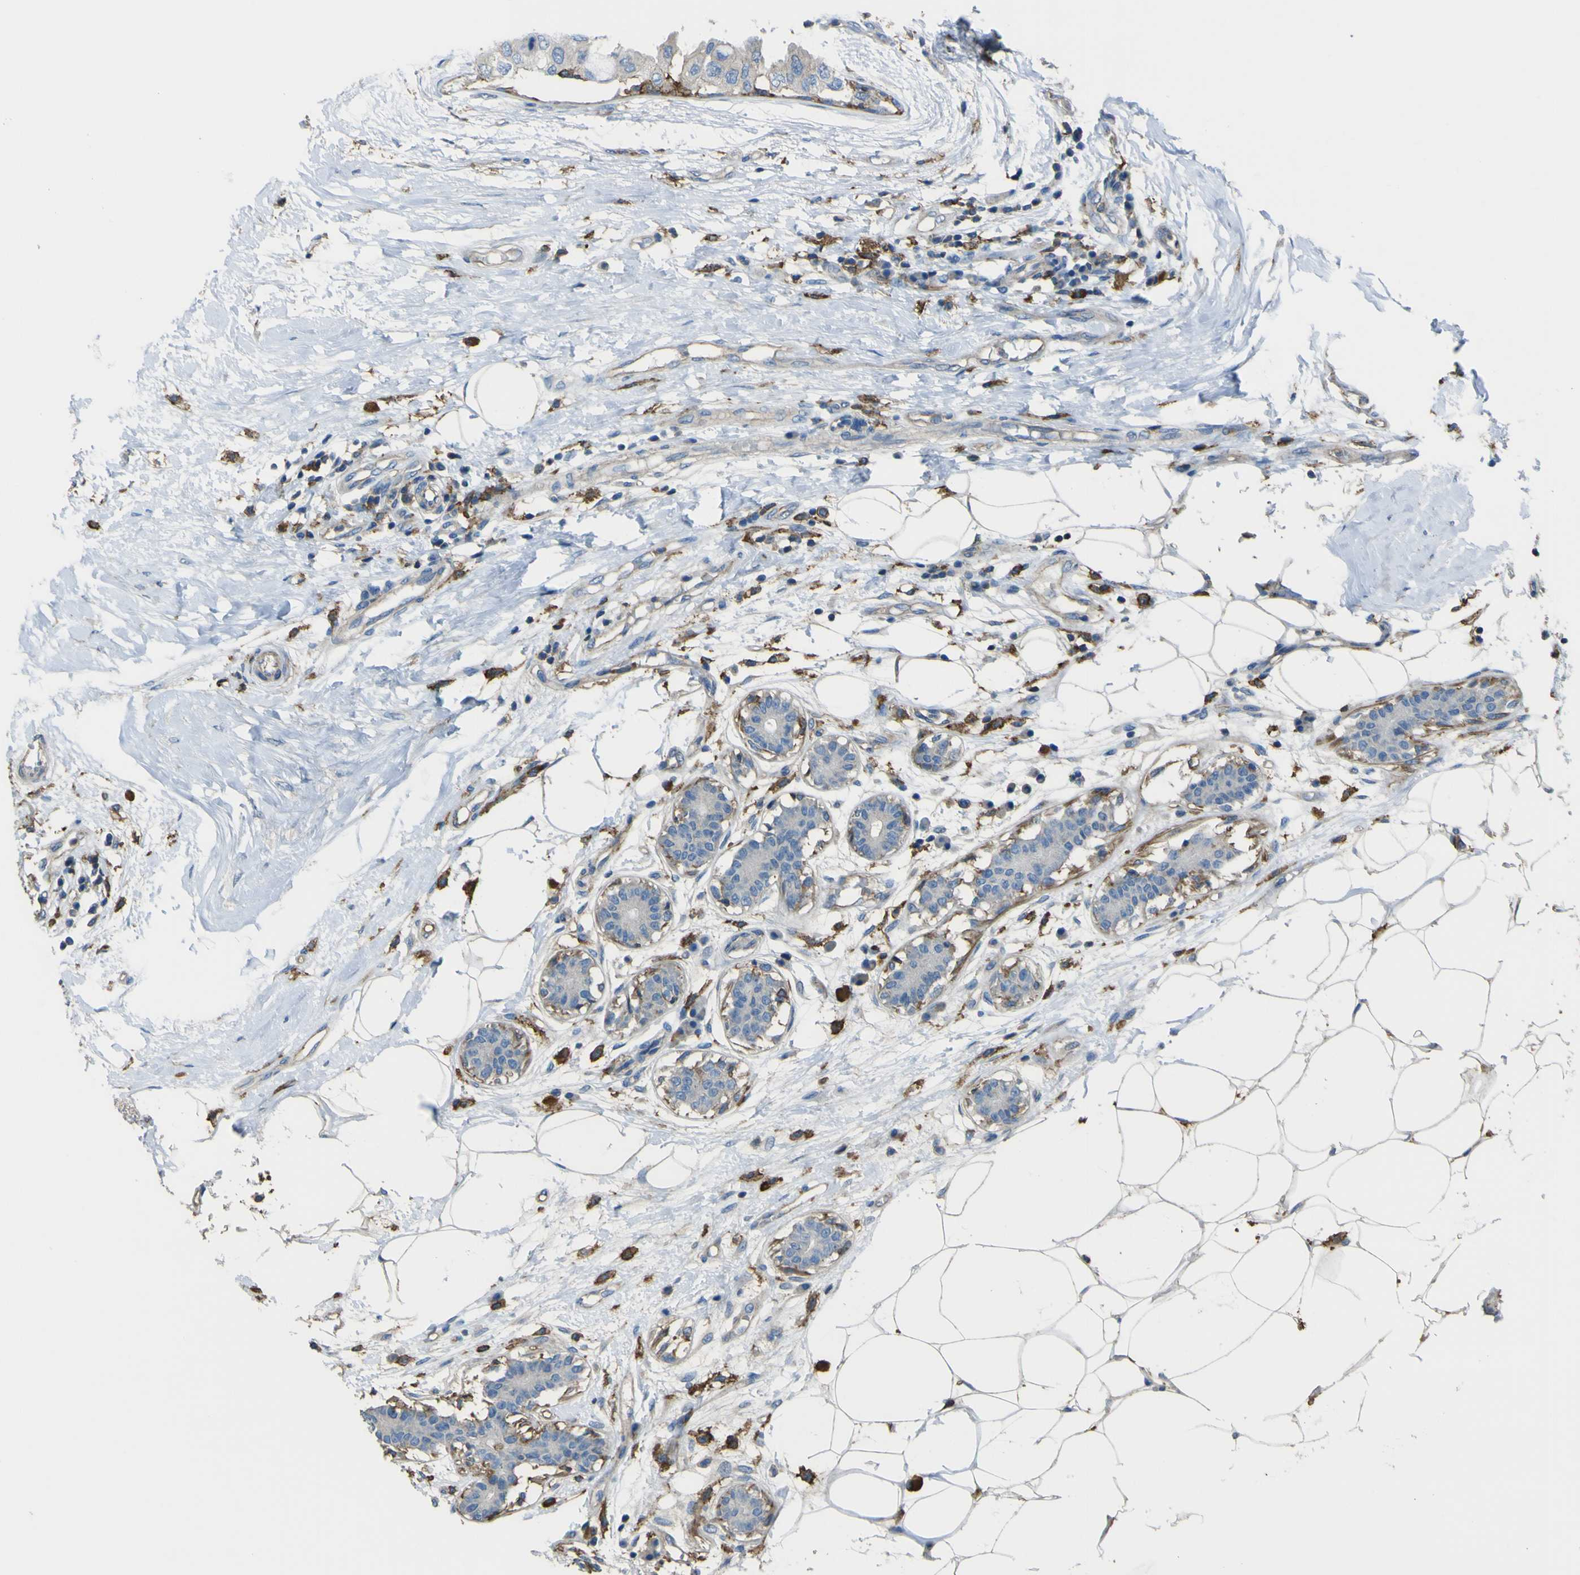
{"staining": {"intensity": "negative", "quantity": "none", "location": "none"}, "tissue": "breast cancer", "cell_type": "Tumor cells", "image_type": "cancer", "snomed": [{"axis": "morphology", "description": "Duct carcinoma"}, {"axis": "topography", "description": "Breast"}], "caption": "DAB (3,3'-diaminobenzidine) immunohistochemical staining of human invasive ductal carcinoma (breast) displays no significant expression in tumor cells.", "gene": "LAIR1", "patient": {"sex": "female", "age": 40}}